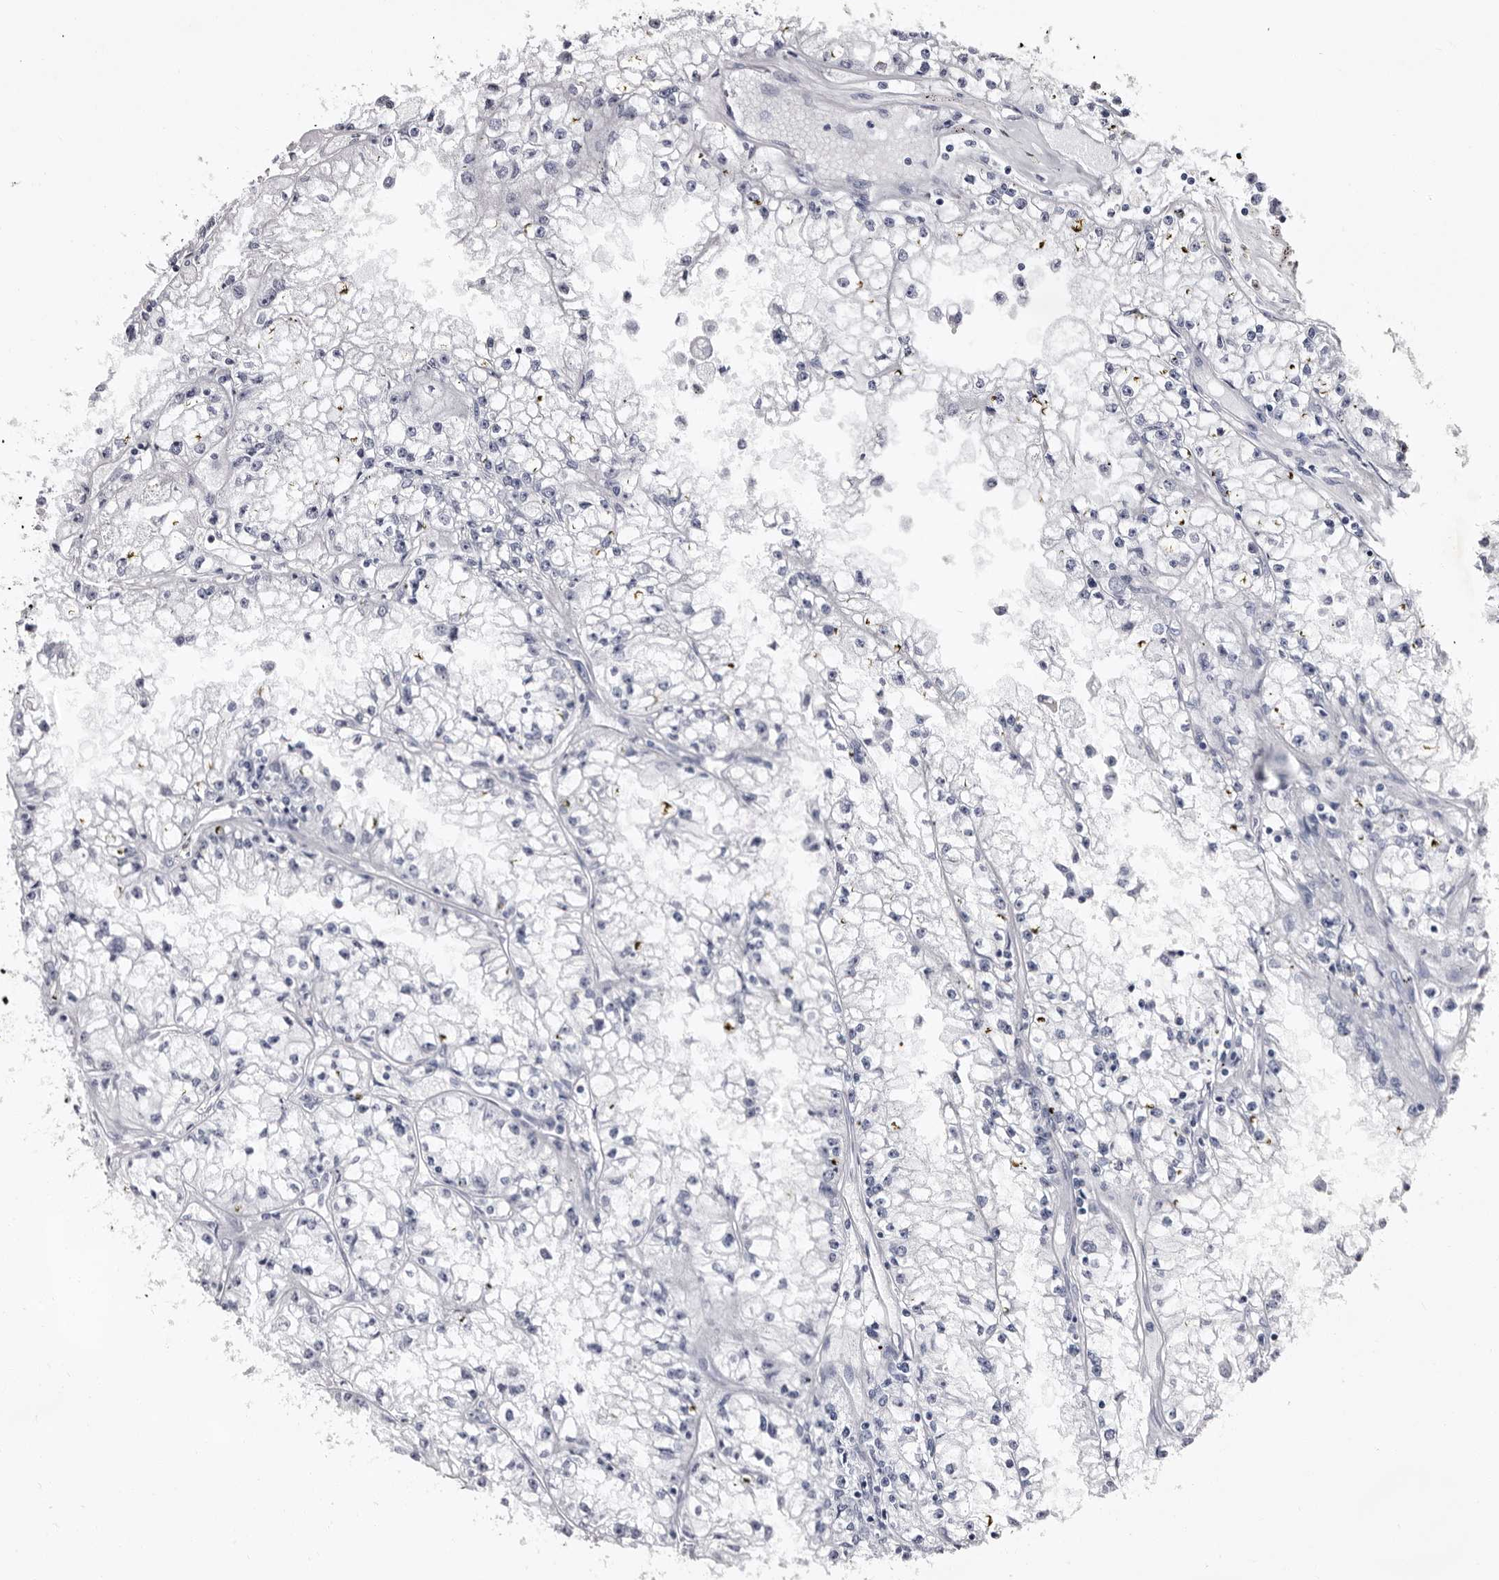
{"staining": {"intensity": "negative", "quantity": "none", "location": "none"}, "tissue": "renal cancer", "cell_type": "Tumor cells", "image_type": "cancer", "snomed": [{"axis": "morphology", "description": "Adenocarcinoma, NOS"}, {"axis": "topography", "description": "Kidney"}], "caption": "Human renal cancer (adenocarcinoma) stained for a protein using immunohistochemistry (IHC) shows no expression in tumor cells.", "gene": "LANCL2", "patient": {"sex": "male", "age": 56}}